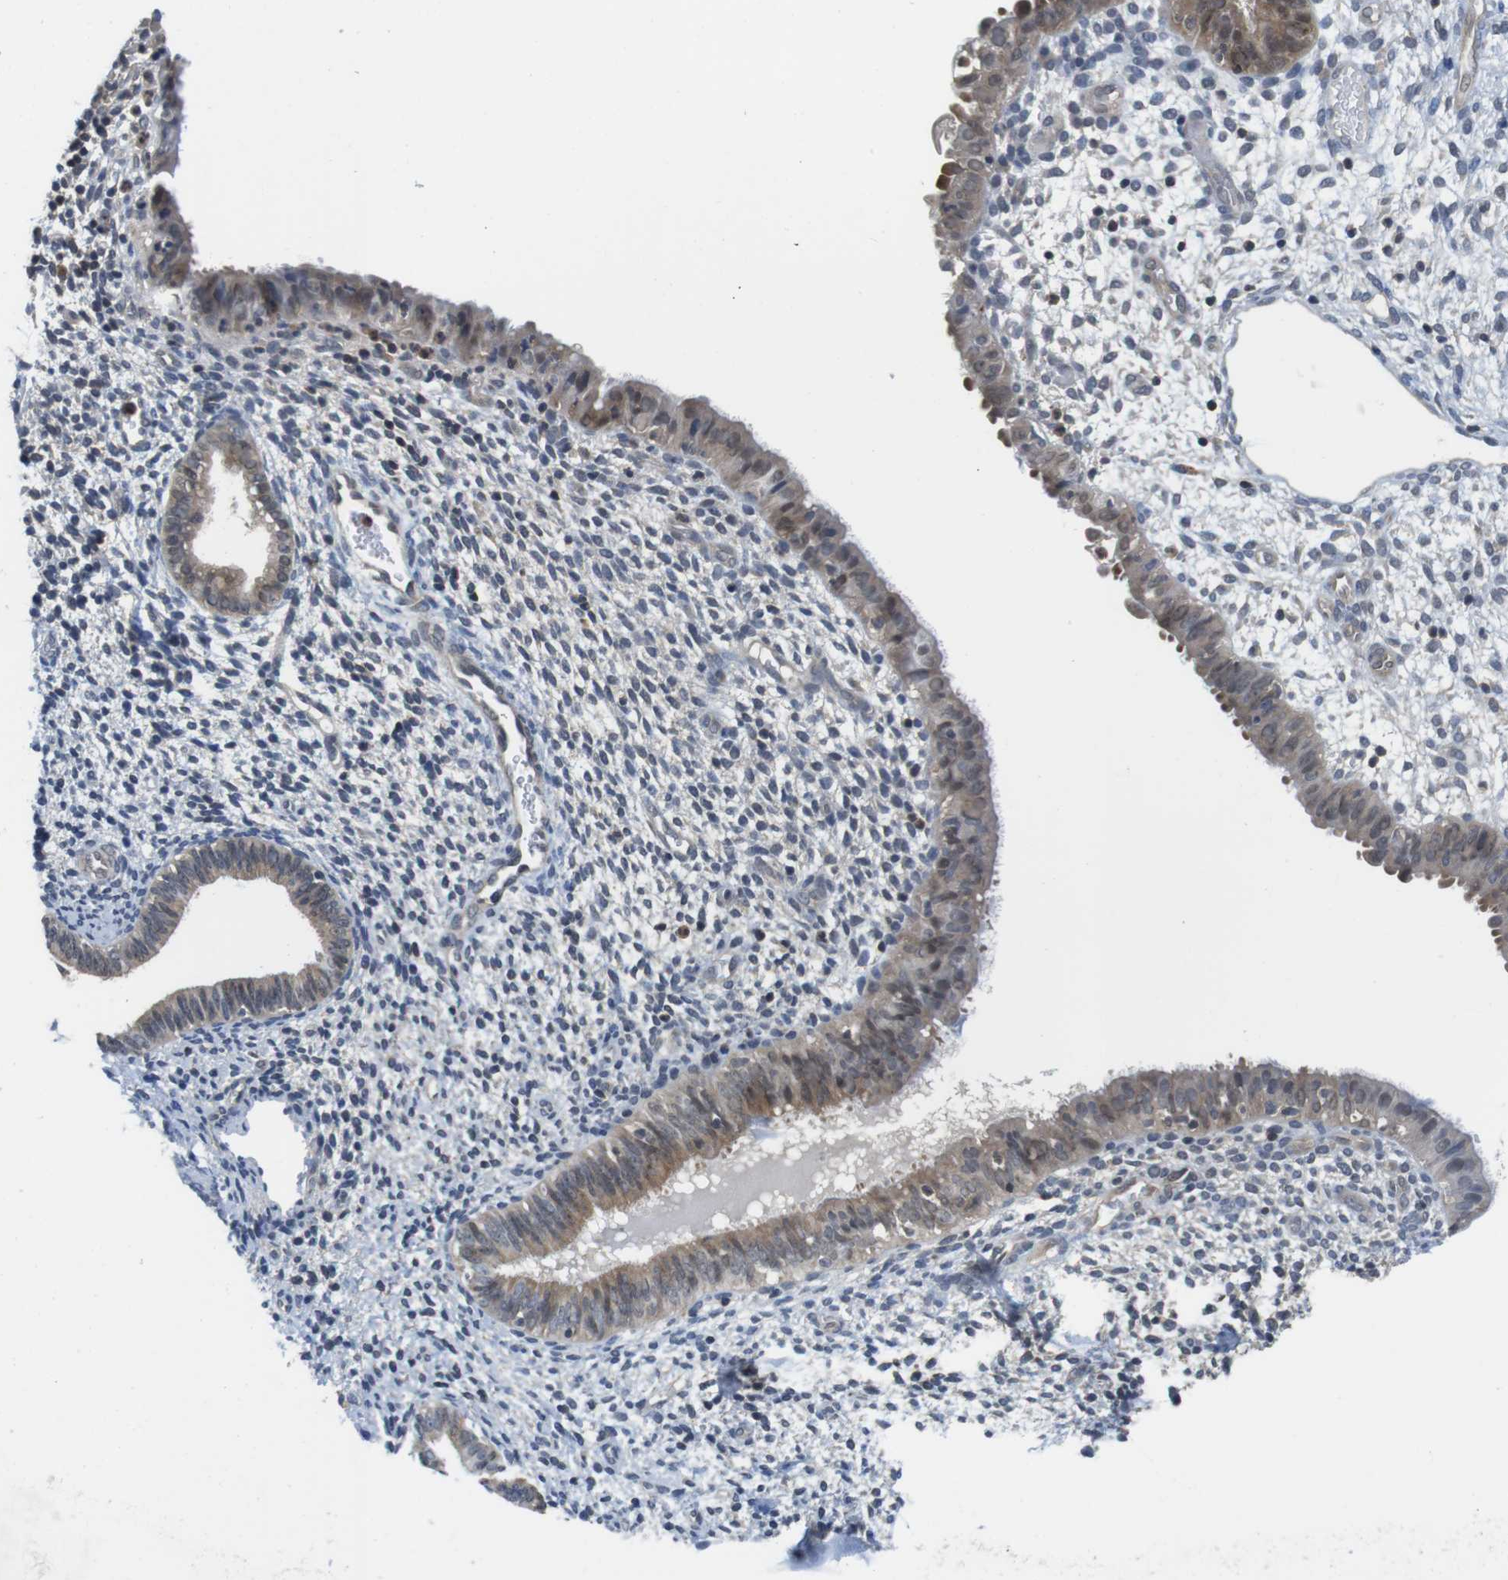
{"staining": {"intensity": "negative", "quantity": "none", "location": "none"}, "tissue": "endometrium", "cell_type": "Cells in endometrial stroma", "image_type": "normal", "snomed": [{"axis": "morphology", "description": "Normal tissue, NOS"}, {"axis": "topography", "description": "Endometrium"}], "caption": "The immunohistochemistry image has no significant positivity in cells in endometrial stroma of endometrium.", "gene": "FADD", "patient": {"sex": "female", "age": 61}}